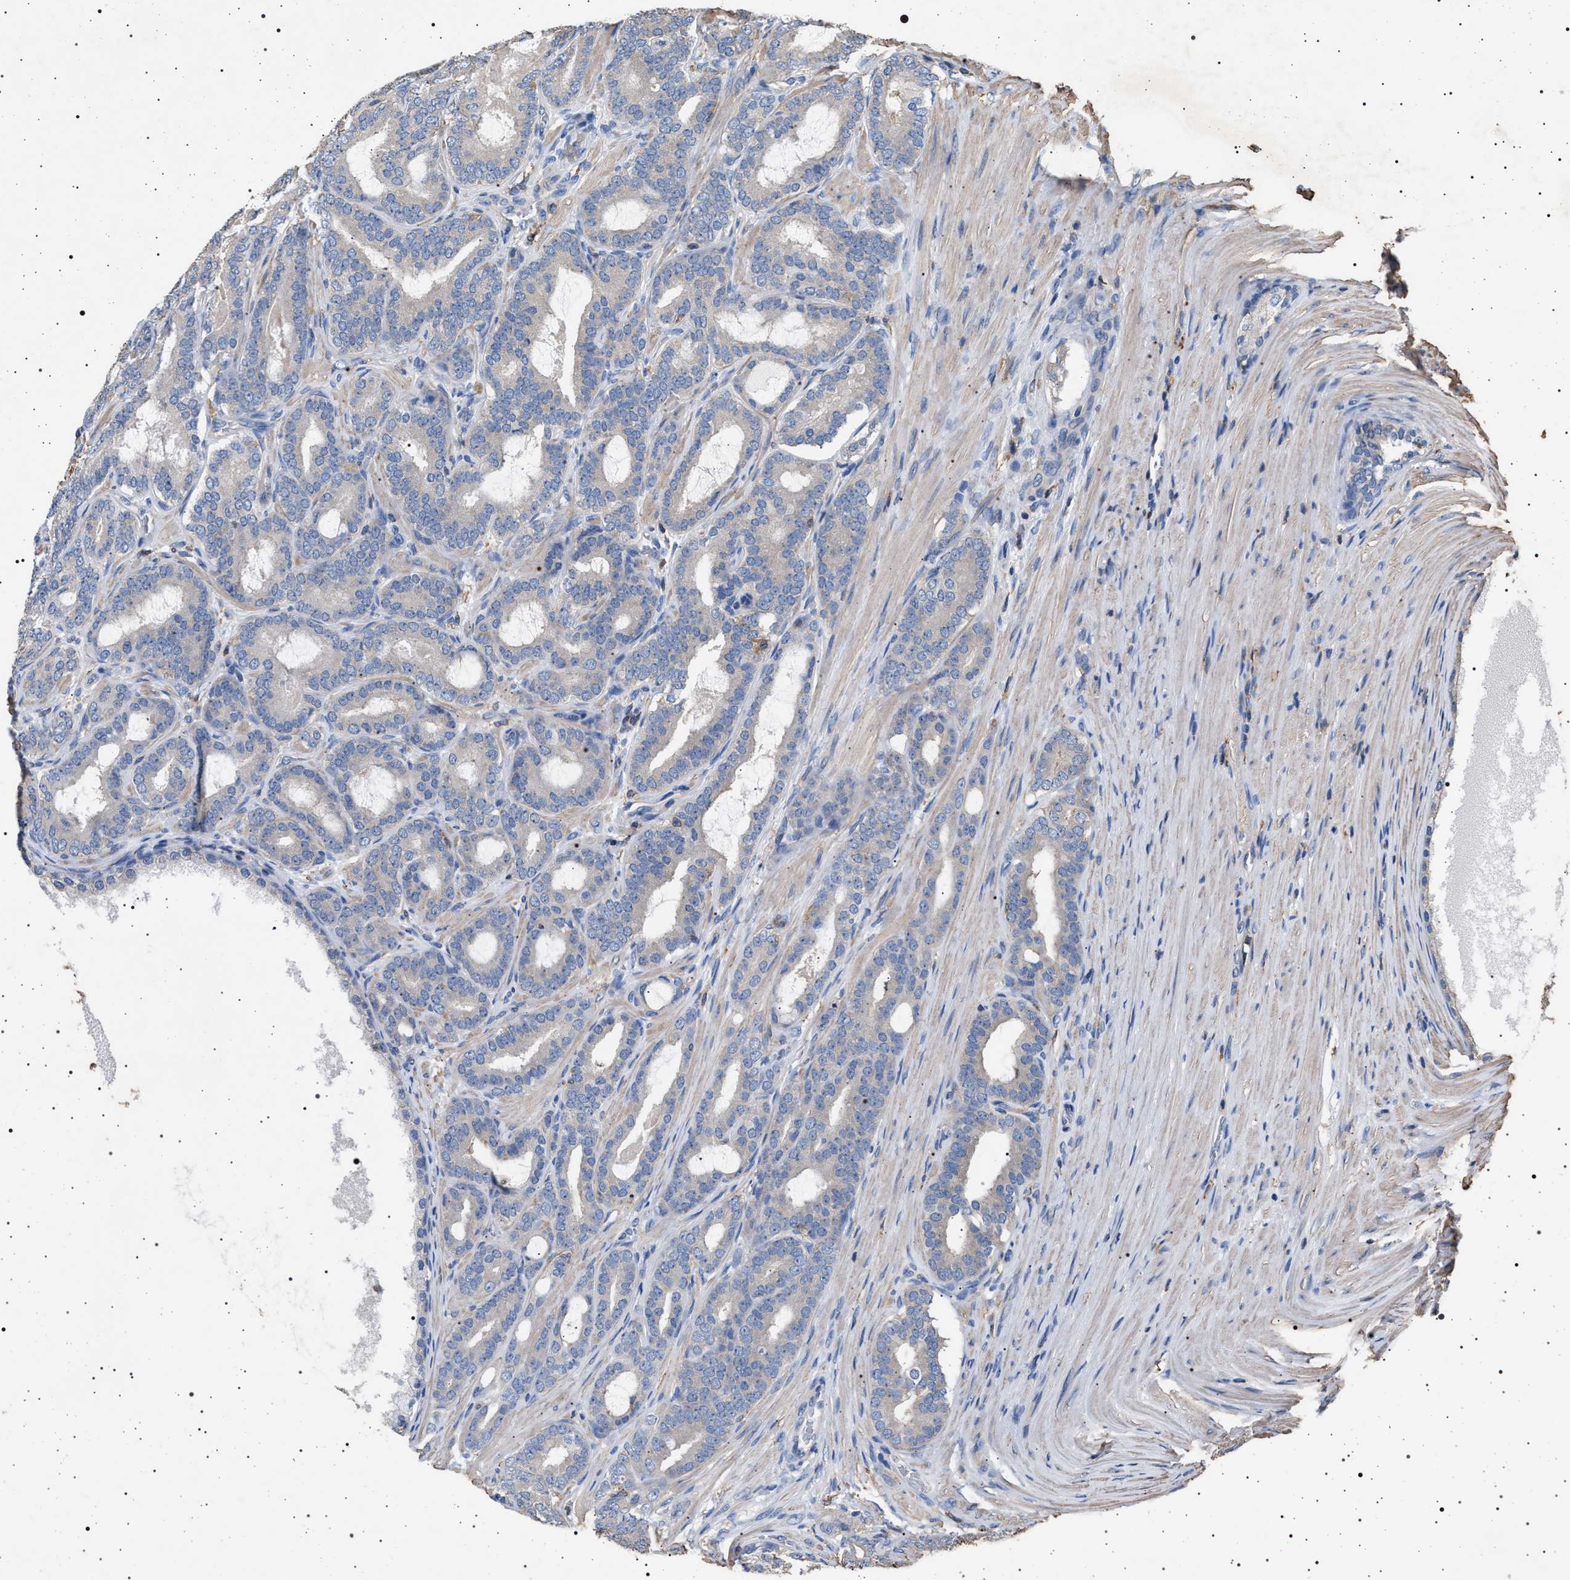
{"staining": {"intensity": "negative", "quantity": "none", "location": "none"}, "tissue": "prostate cancer", "cell_type": "Tumor cells", "image_type": "cancer", "snomed": [{"axis": "morphology", "description": "Adenocarcinoma, High grade"}, {"axis": "topography", "description": "Prostate"}], "caption": "IHC image of neoplastic tissue: prostate cancer stained with DAB (3,3'-diaminobenzidine) exhibits no significant protein positivity in tumor cells.", "gene": "SMAP2", "patient": {"sex": "male", "age": 60}}